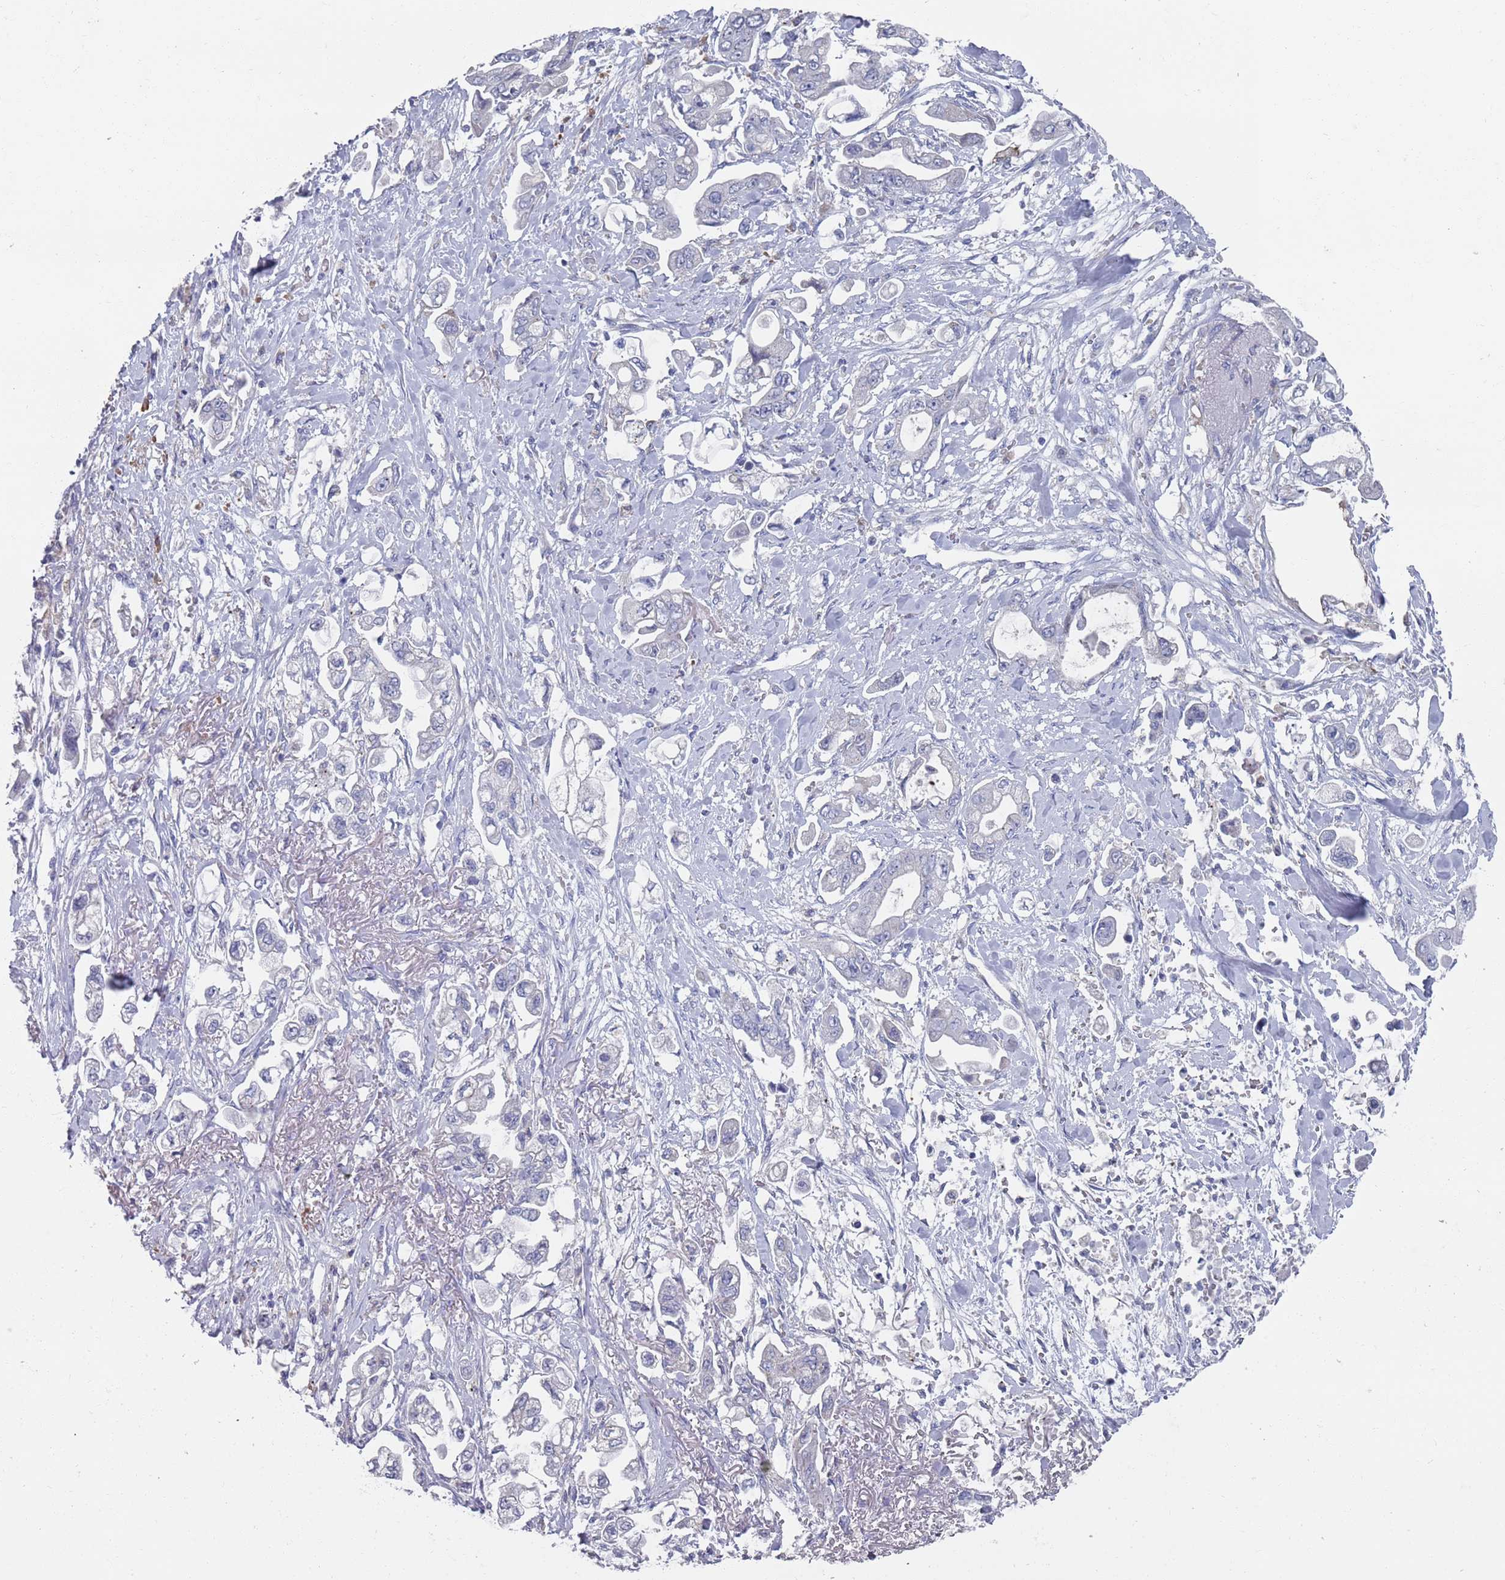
{"staining": {"intensity": "negative", "quantity": "none", "location": "none"}, "tissue": "stomach cancer", "cell_type": "Tumor cells", "image_type": "cancer", "snomed": [{"axis": "morphology", "description": "Adenocarcinoma, NOS"}, {"axis": "topography", "description": "Stomach"}], "caption": "IHC of stomach cancer (adenocarcinoma) shows no expression in tumor cells. (Immunohistochemistry, brightfield microscopy, high magnification).", "gene": "MAT1A", "patient": {"sex": "male", "age": 62}}